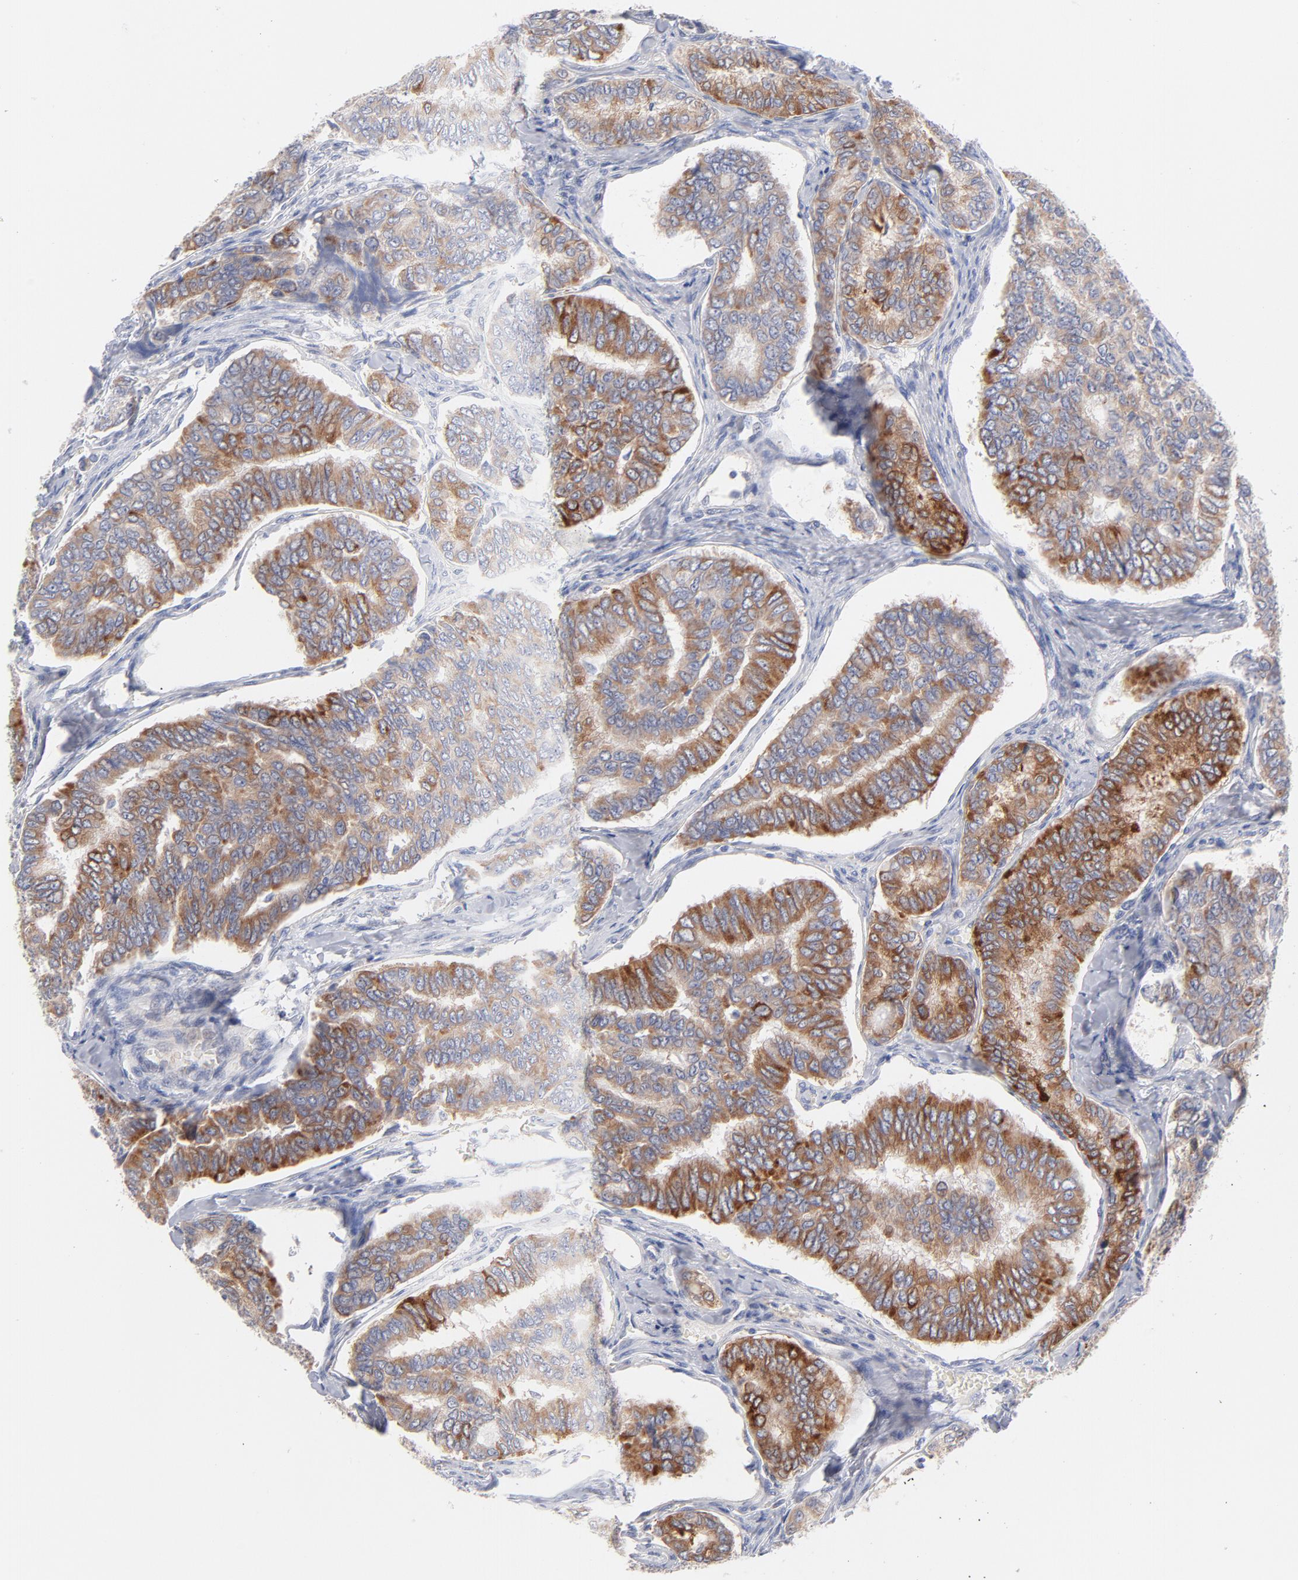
{"staining": {"intensity": "strong", "quantity": ">75%", "location": "cytoplasmic/membranous"}, "tissue": "thyroid cancer", "cell_type": "Tumor cells", "image_type": "cancer", "snomed": [{"axis": "morphology", "description": "Papillary adenocarcinoma, NOS"}, {"axis": "topography", "description": "Thyroid gland"}], "caption": "Thyroid cancer stained with a protein marker displays strong staining in tumor cells.", "gene": "MID1", "patient": {"sex": "female", "age": 35}}